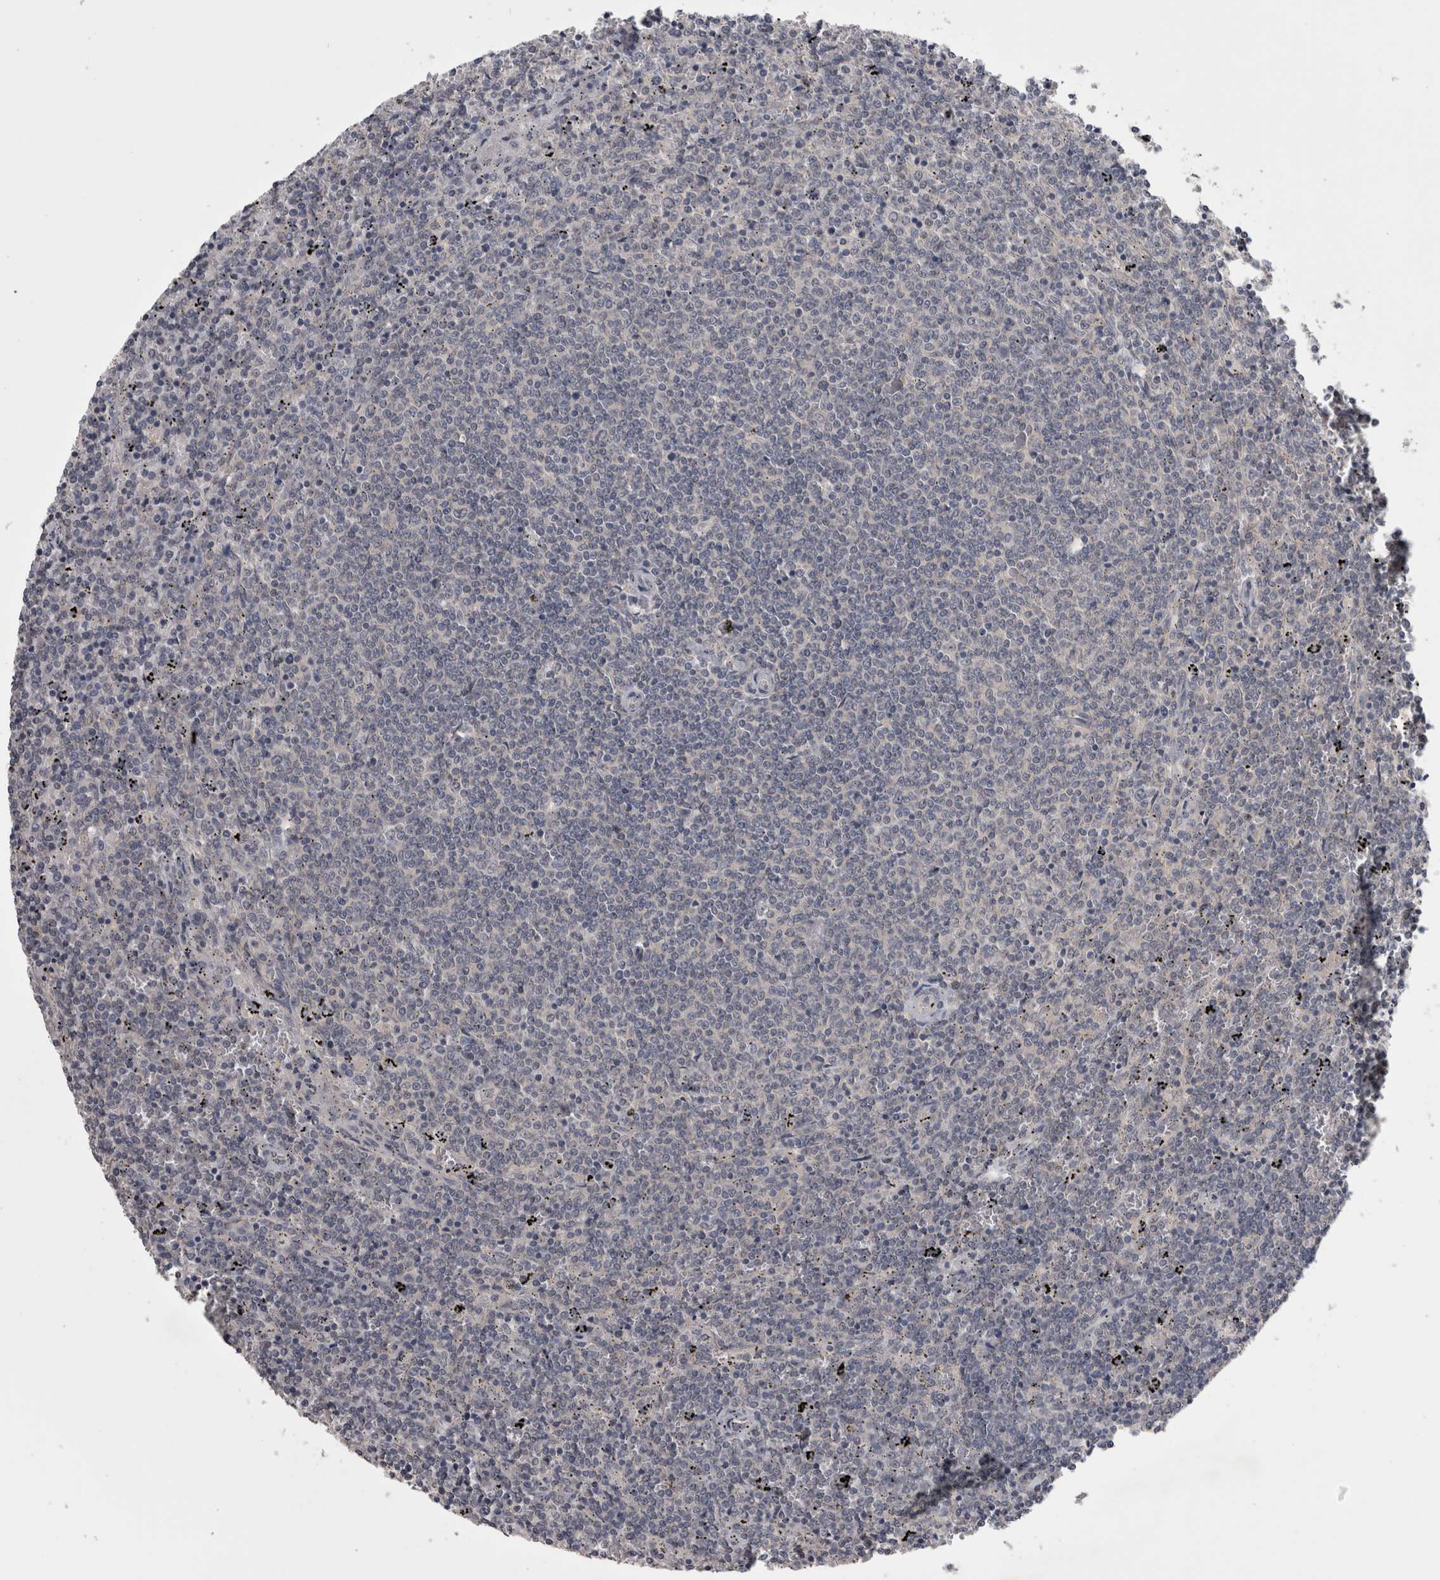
{"staining": {"intensity": "negative", "quantity": "none", "location": "none"}, "tissue": "lymphoma", "cell_type": "Tumor cells", "image_type": "cancer", "snomed": [{"axis": "morphology", "description": "Malignant lymphoma, non-Hodgkin's type, Low grade"}, {"axis": "topography", "description": "Spleen"}], "caption": "A high-resolution histopathology image shows IHC staining of lymphoma, which demonstrates no significant staining in tumor cells.", "gene": "ZNF114", "patient": {"sex": "female", "age": 50}}